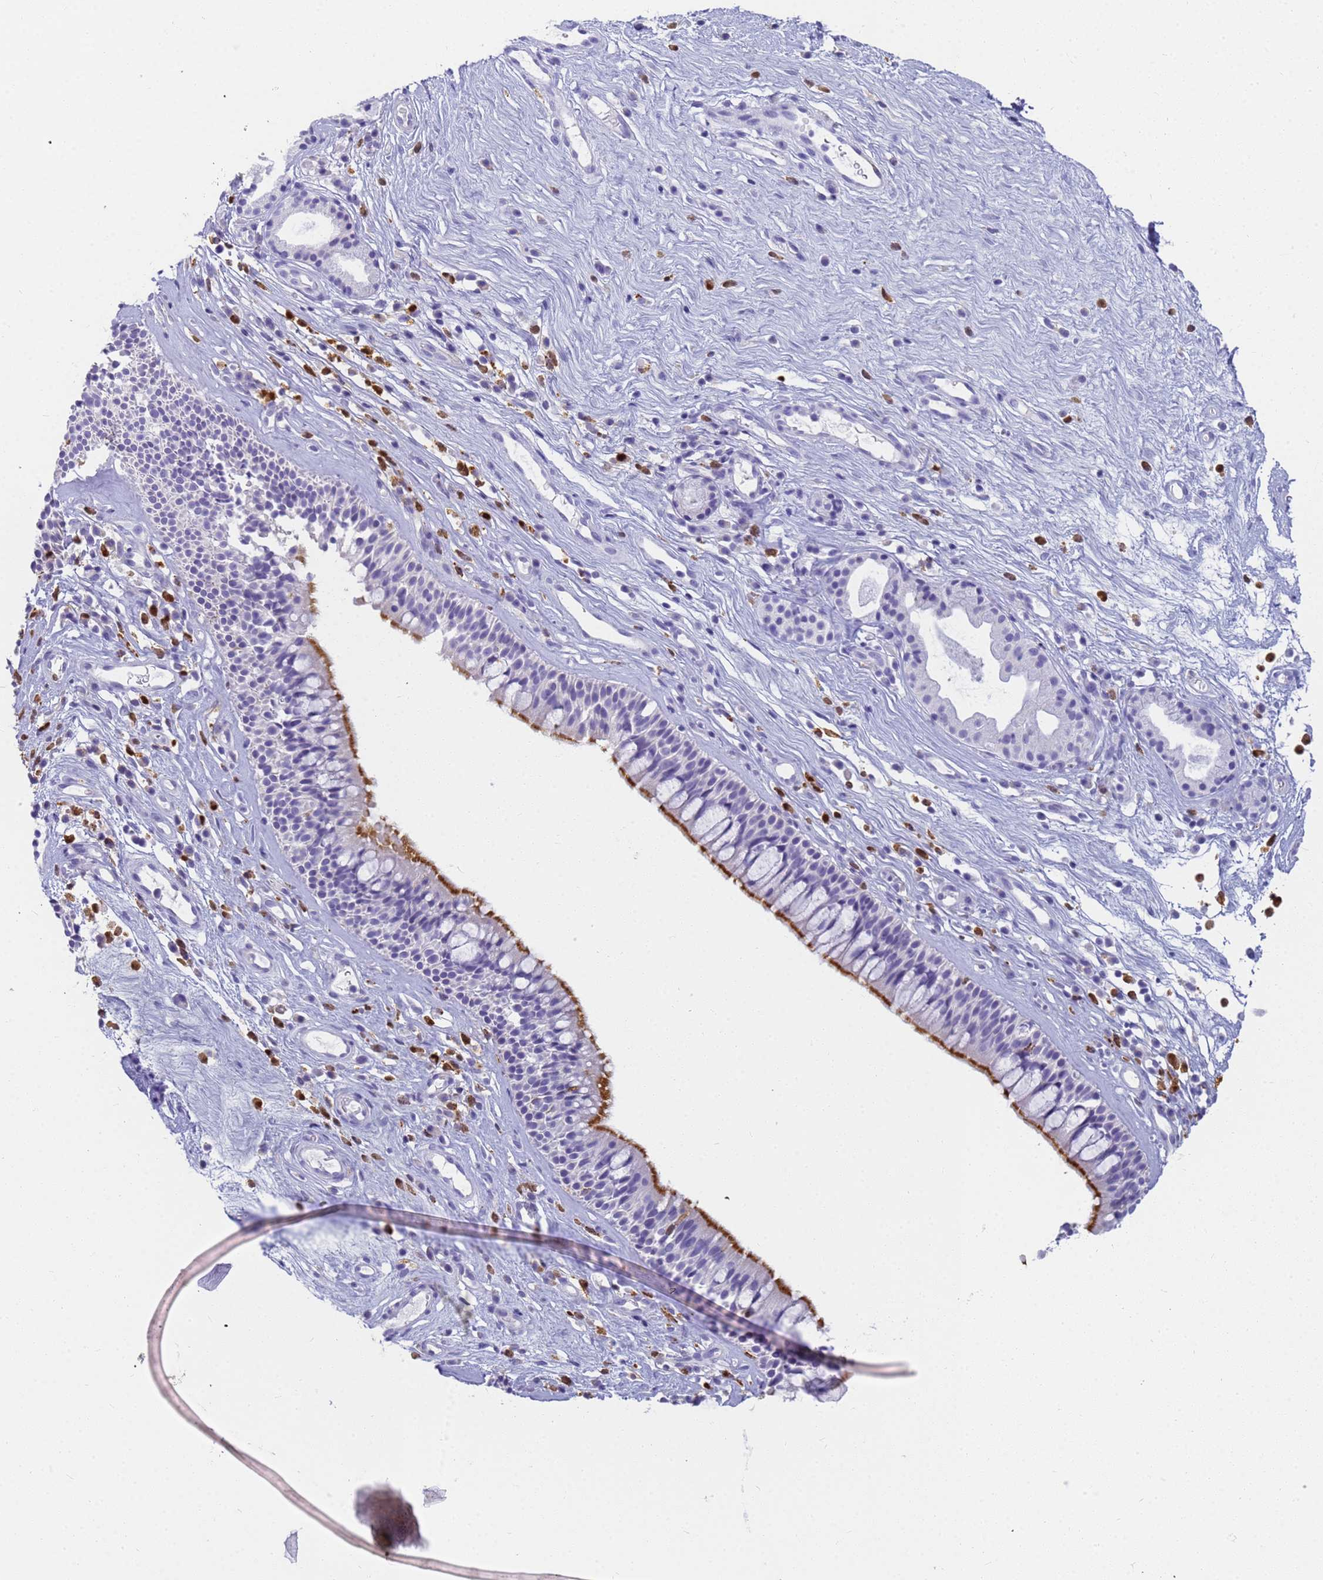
{"staining": {"intensity": "strong", "quantity": "<25%", "location": "cytoplasmic/membranous"}, "tissue": "nasopharynx", "cell_type": "Respiratory epithelial cells", "image_type": "normal", "snomed": [{"axis": "morphology", "description": "Normal tissue, NOS"}, {"axis": "morphology", "description": "Inflammation, NOS"}, {"axis": "morphology", "description": "Malignant melanoma, Metastatic site"}, {"axis": "topography", "description": "Nasopharynx"}], "caption": "A brown stain labels strong cytoplasmic/membranous positivity of a protein in respiratory epithelial cells of normal human nasopharynx. Using DAB (brown) and hematoxylin (blue) stains, captured at high magnification using brightfield microscopy.", "gene": "RNASE2", "patient": {"sex": "male", "age": 70}}